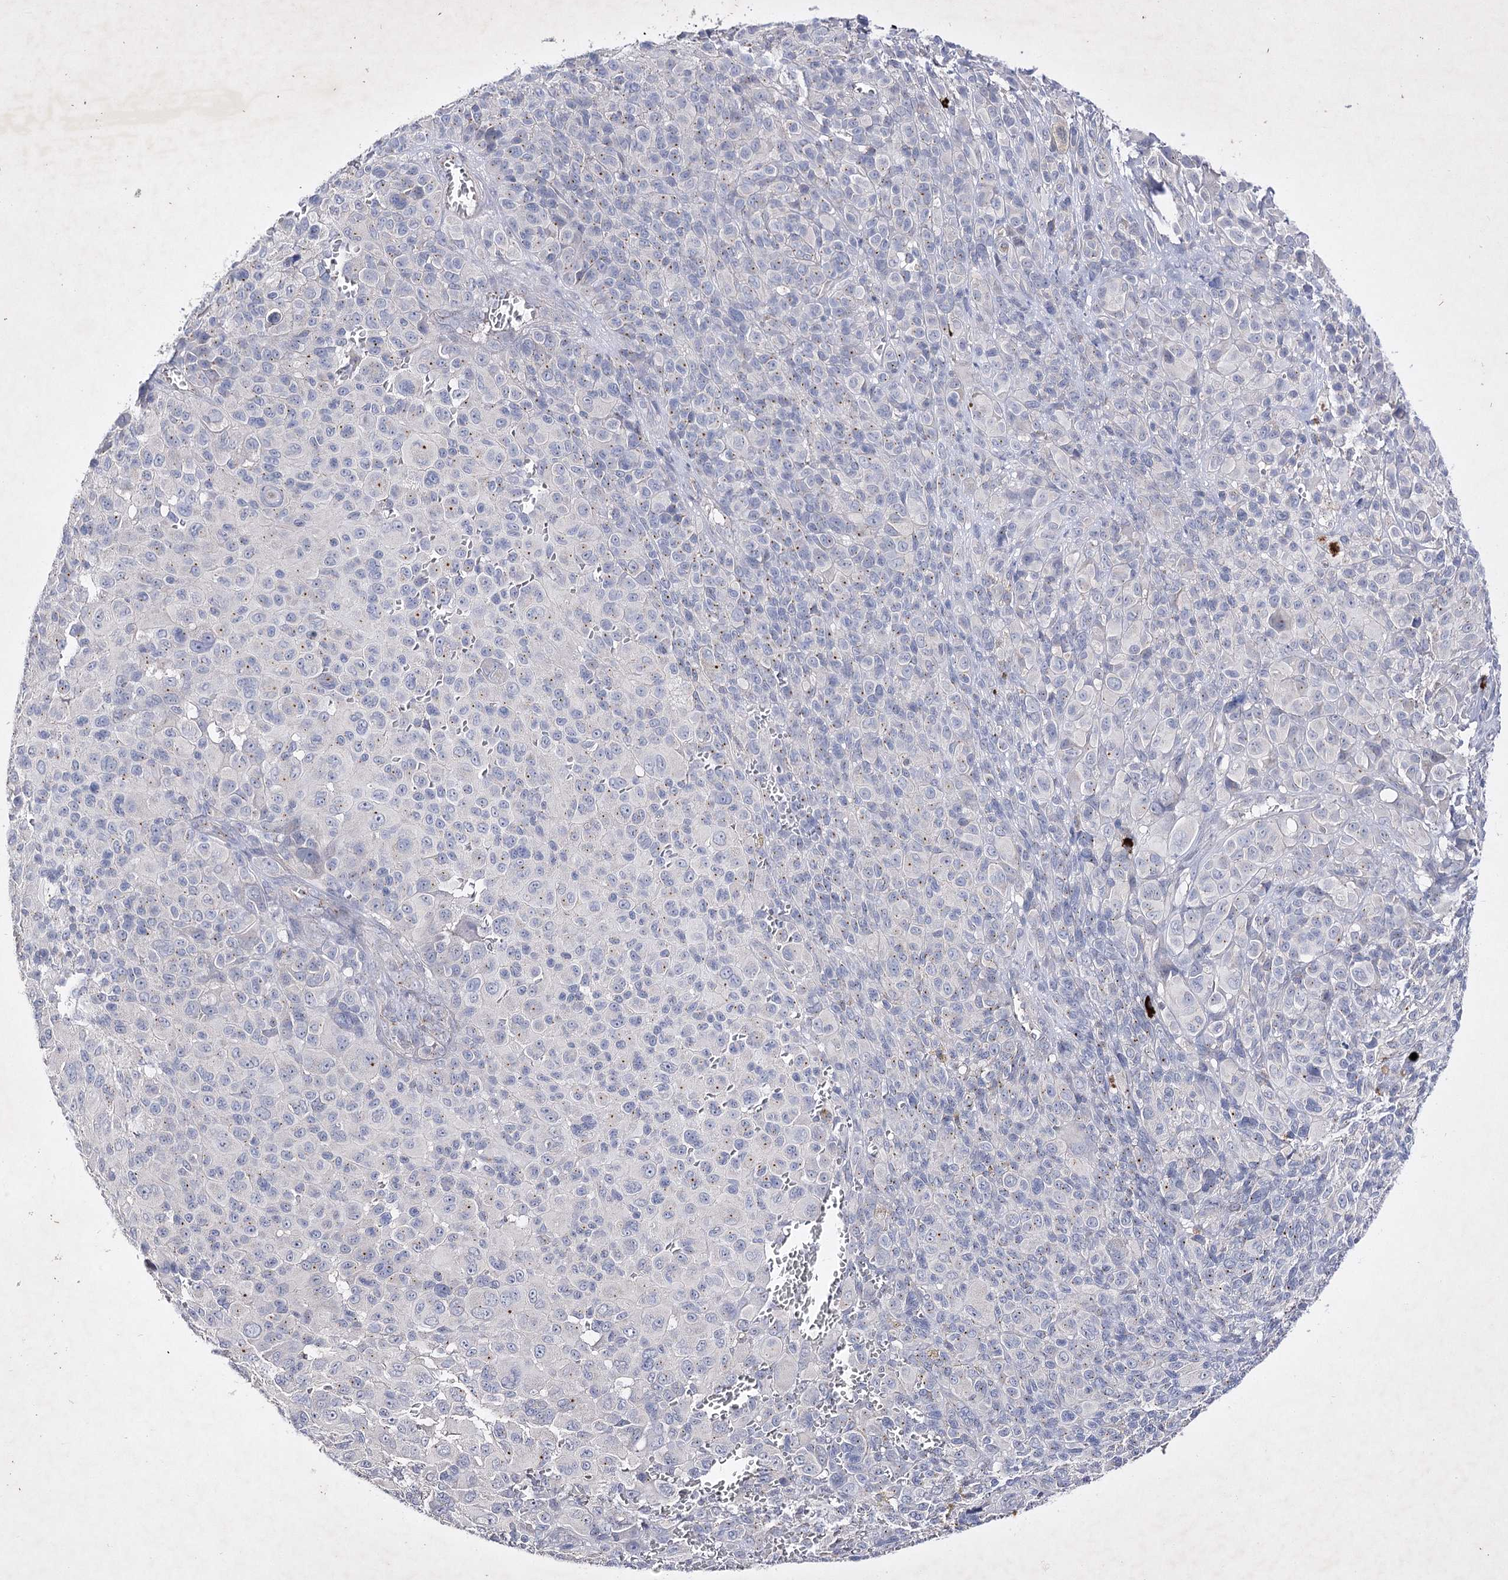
{"staining": {"intensity": "negative", "quantity": "none", "location": "none"}, "tissue": "melanoma", "cell_type": "Tumor cells", "image_type": "cancer", "snomed": [{"axis": "morphology", "description": "Malignant melanoma, NOS"}, {"axis": "topography", "description": "Skin of trunk"}], "caption": "This is an immunohistochemistry (IHC) histopathology image of human melanoma. There is no staining in tumor cells.", "gene": "COX15", "patient": {"sex": "male", "age": 71}}